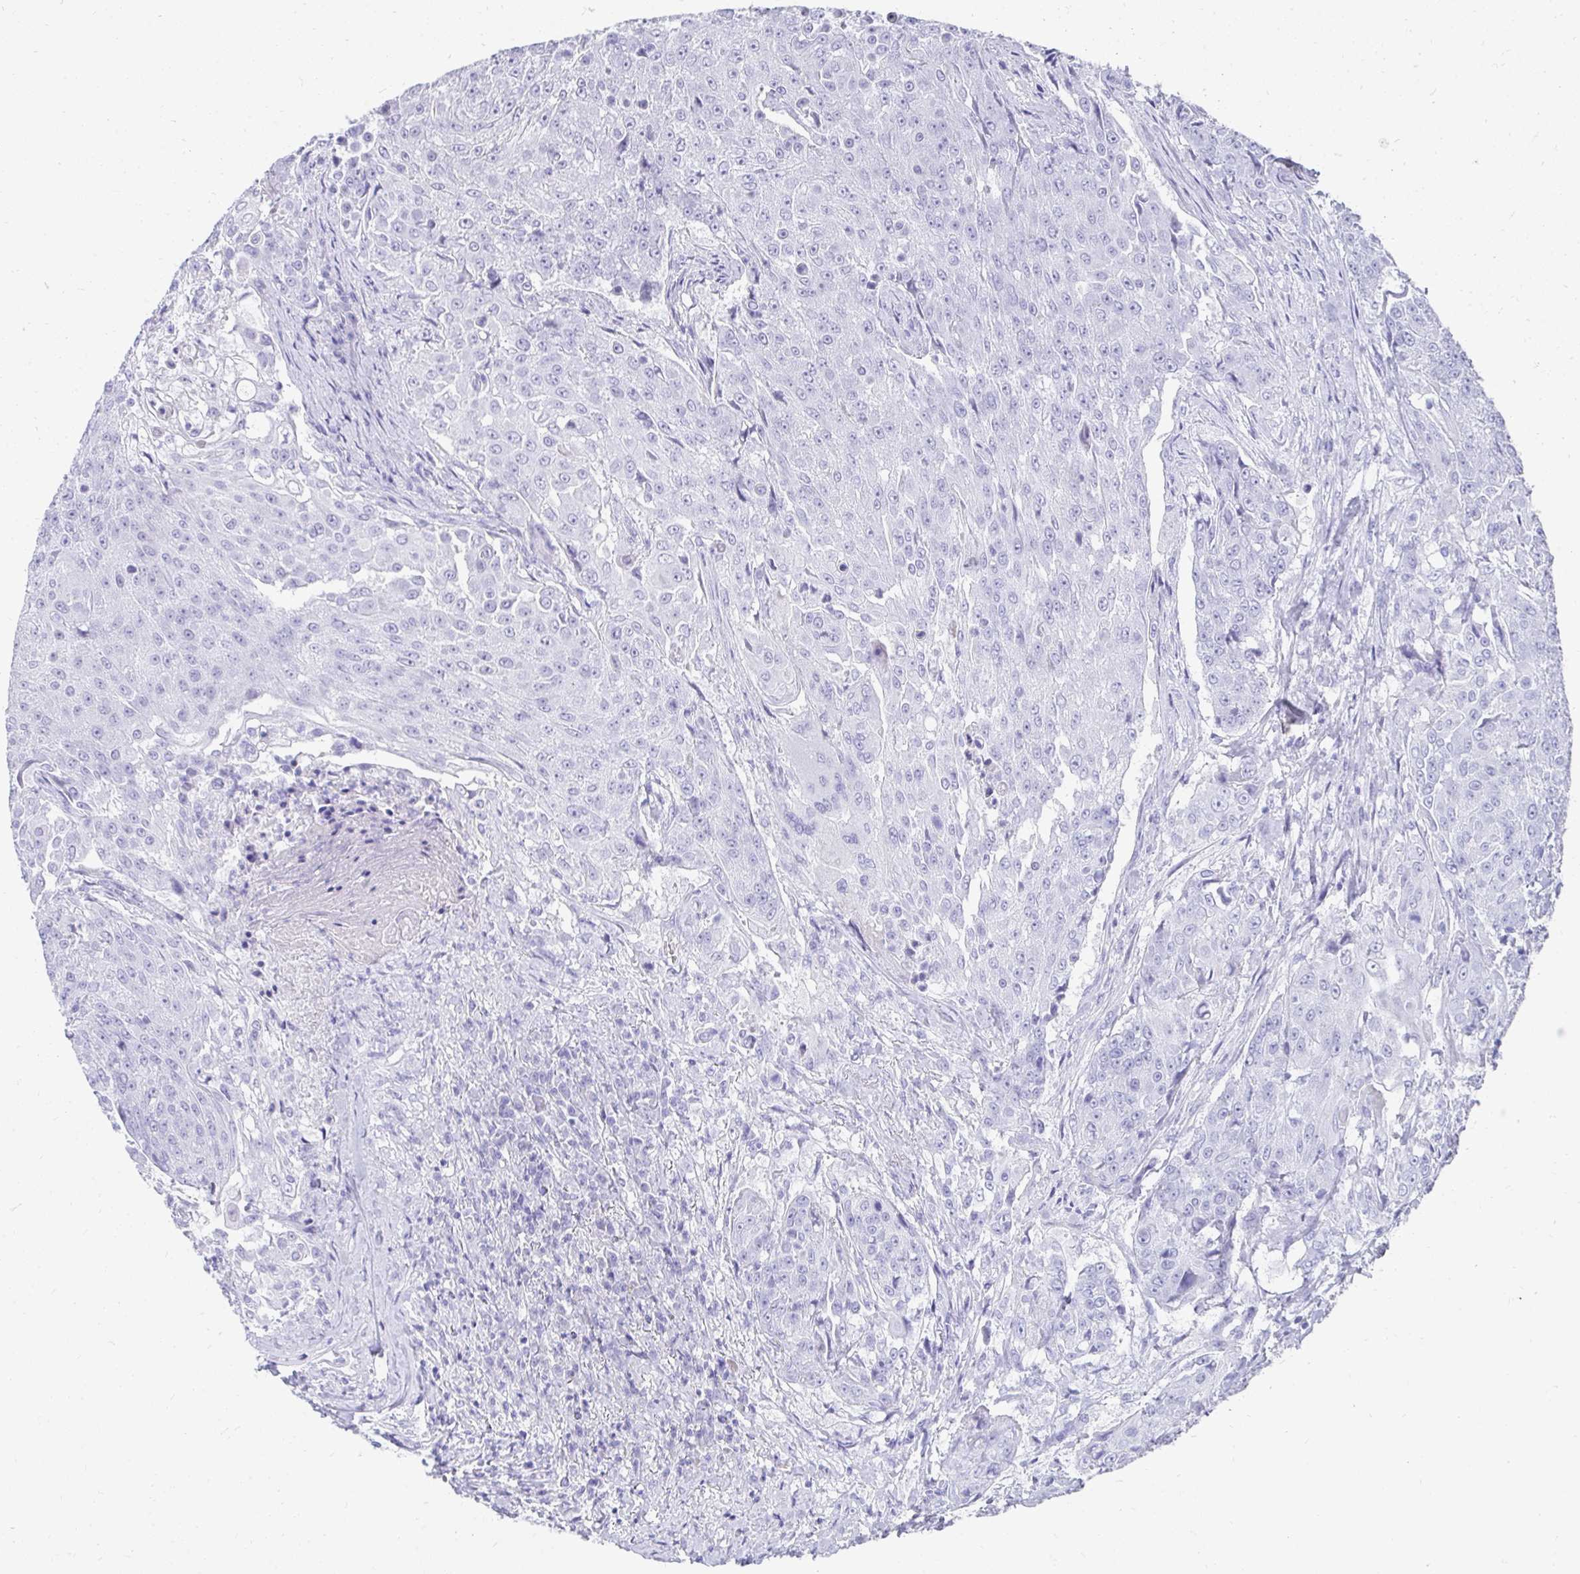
{"staining": {"intensity": "negative", "quantity": "none", "location": "none"}, "tissue": "urothelial cancer", "cell_type": "Tumor cells", "image_type": "cancer", "snomed": [{"axis": "morphology", "description": "Urothelial carcinoma, High grade"}, {"axis": "topography", "description": "Urinary bladder"}], "caption": "Tumor cells are negative for protein expression in human high-grade urothelial carcinoma.", "gene": "TNNT1", "patient": {"sex": "female", "age": 63}}